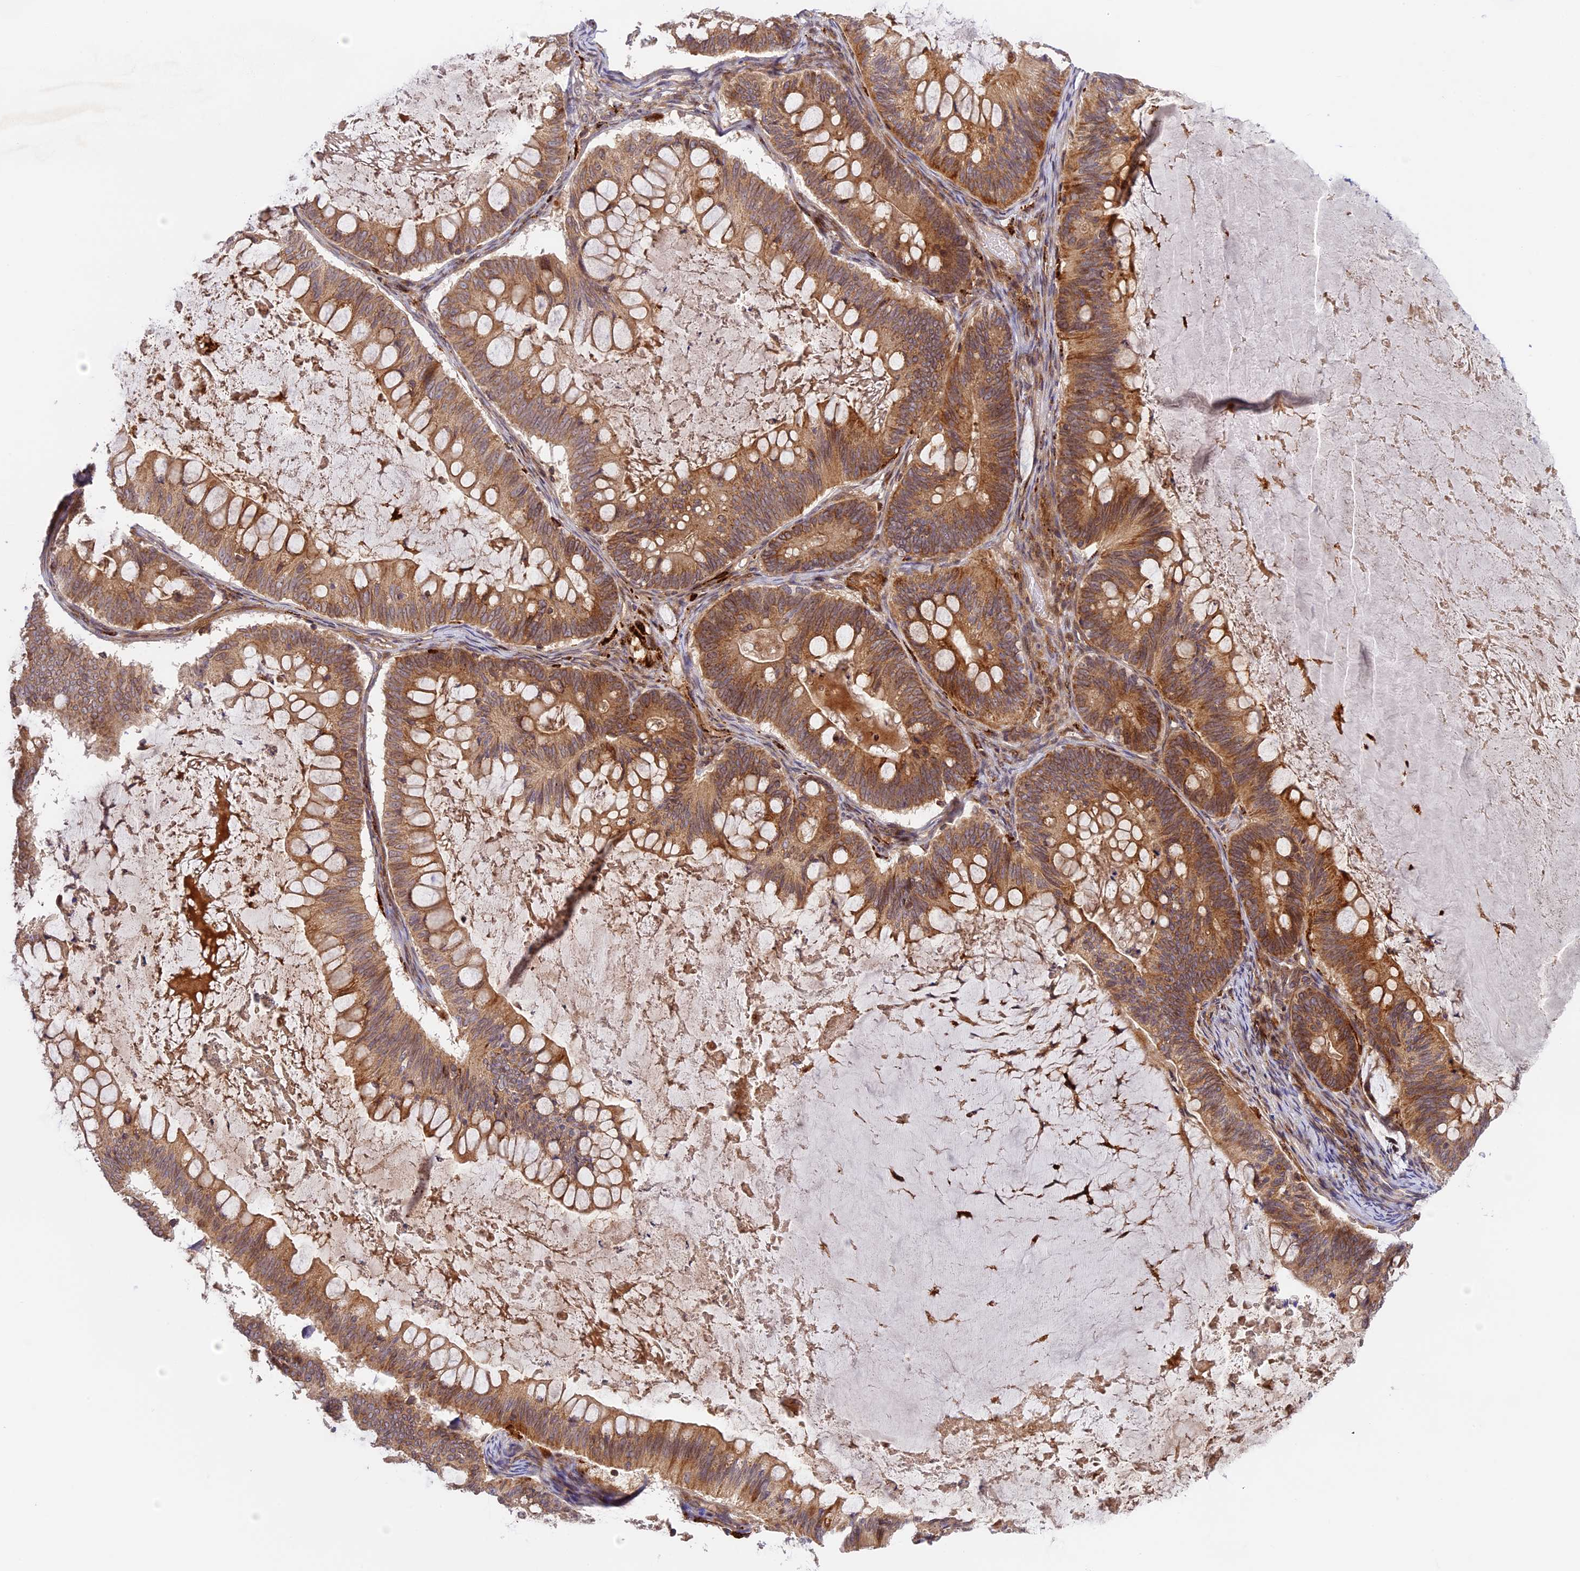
{"staining": {"intensity": "moderate", "quantity": ">75%", "location": "cytoplasmic/membranous"}, "tissue": "ovarian cancer", "cell_type": "Tumor cells", "image_type": "cancer", "snomed": [{"axis": "morphology", "description": "Cystadenocarcinoma, mucinous, NOS"}, {"axis": "topography", "description": "Ovary"}], "caption": "A photomicrograph of human ovarian mucinous cystadenocarcinoma stained for a protein reveals moderate cytoplasmic/membranous brown staining in tumor cells. The staining is performed using DAB (3,3'-diaminobenzidine) brown chromogen to label protein expression. The nuclei are counter-stained blue using hematoxylin.", "gene": "DGKH", "patient": {"sex": "female", "age": 61}}